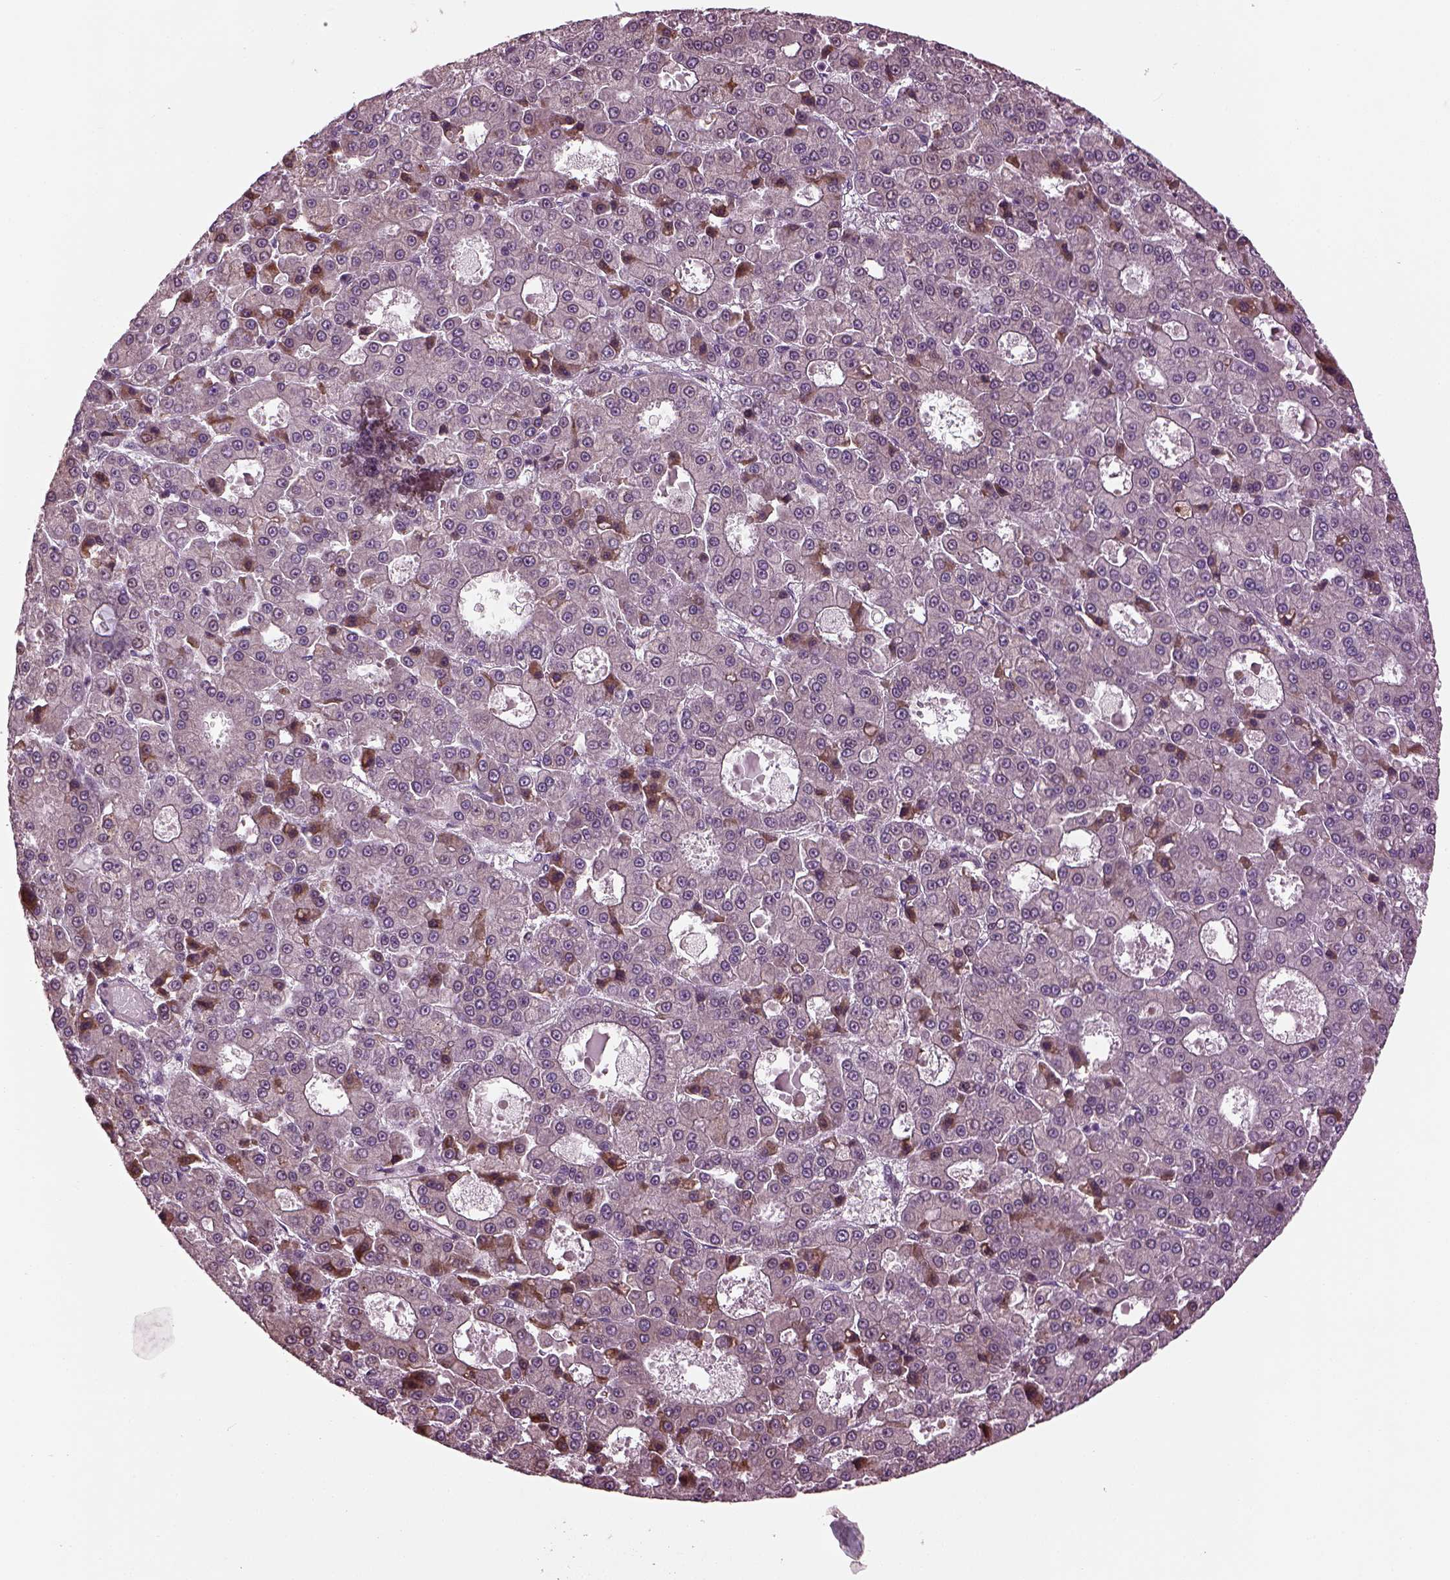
{"staining": {"intensity": "moderate", "quantity": "<25%", "location": "cytoplasmic/membranous"}, "tissue": "liver cancer", "cell_type": "Tumor cells", "image_type": "cancer", "snomed": [{"axis": "morphology", "description": "Carcinoma, Hepatocellular, NOS"}, {"axis": "topography", "description": "Liver"}], "caption": "DAB (3,3'-diaminobenzidine) immunohistochemical staining of human hepatocellular carcinoma (liver) reveals moderate cytoplasmic/membranous protein staining in about <25% of tumor cells.", "gene": "RUFY3", "patient": {"sex": "male", "age": 70}}